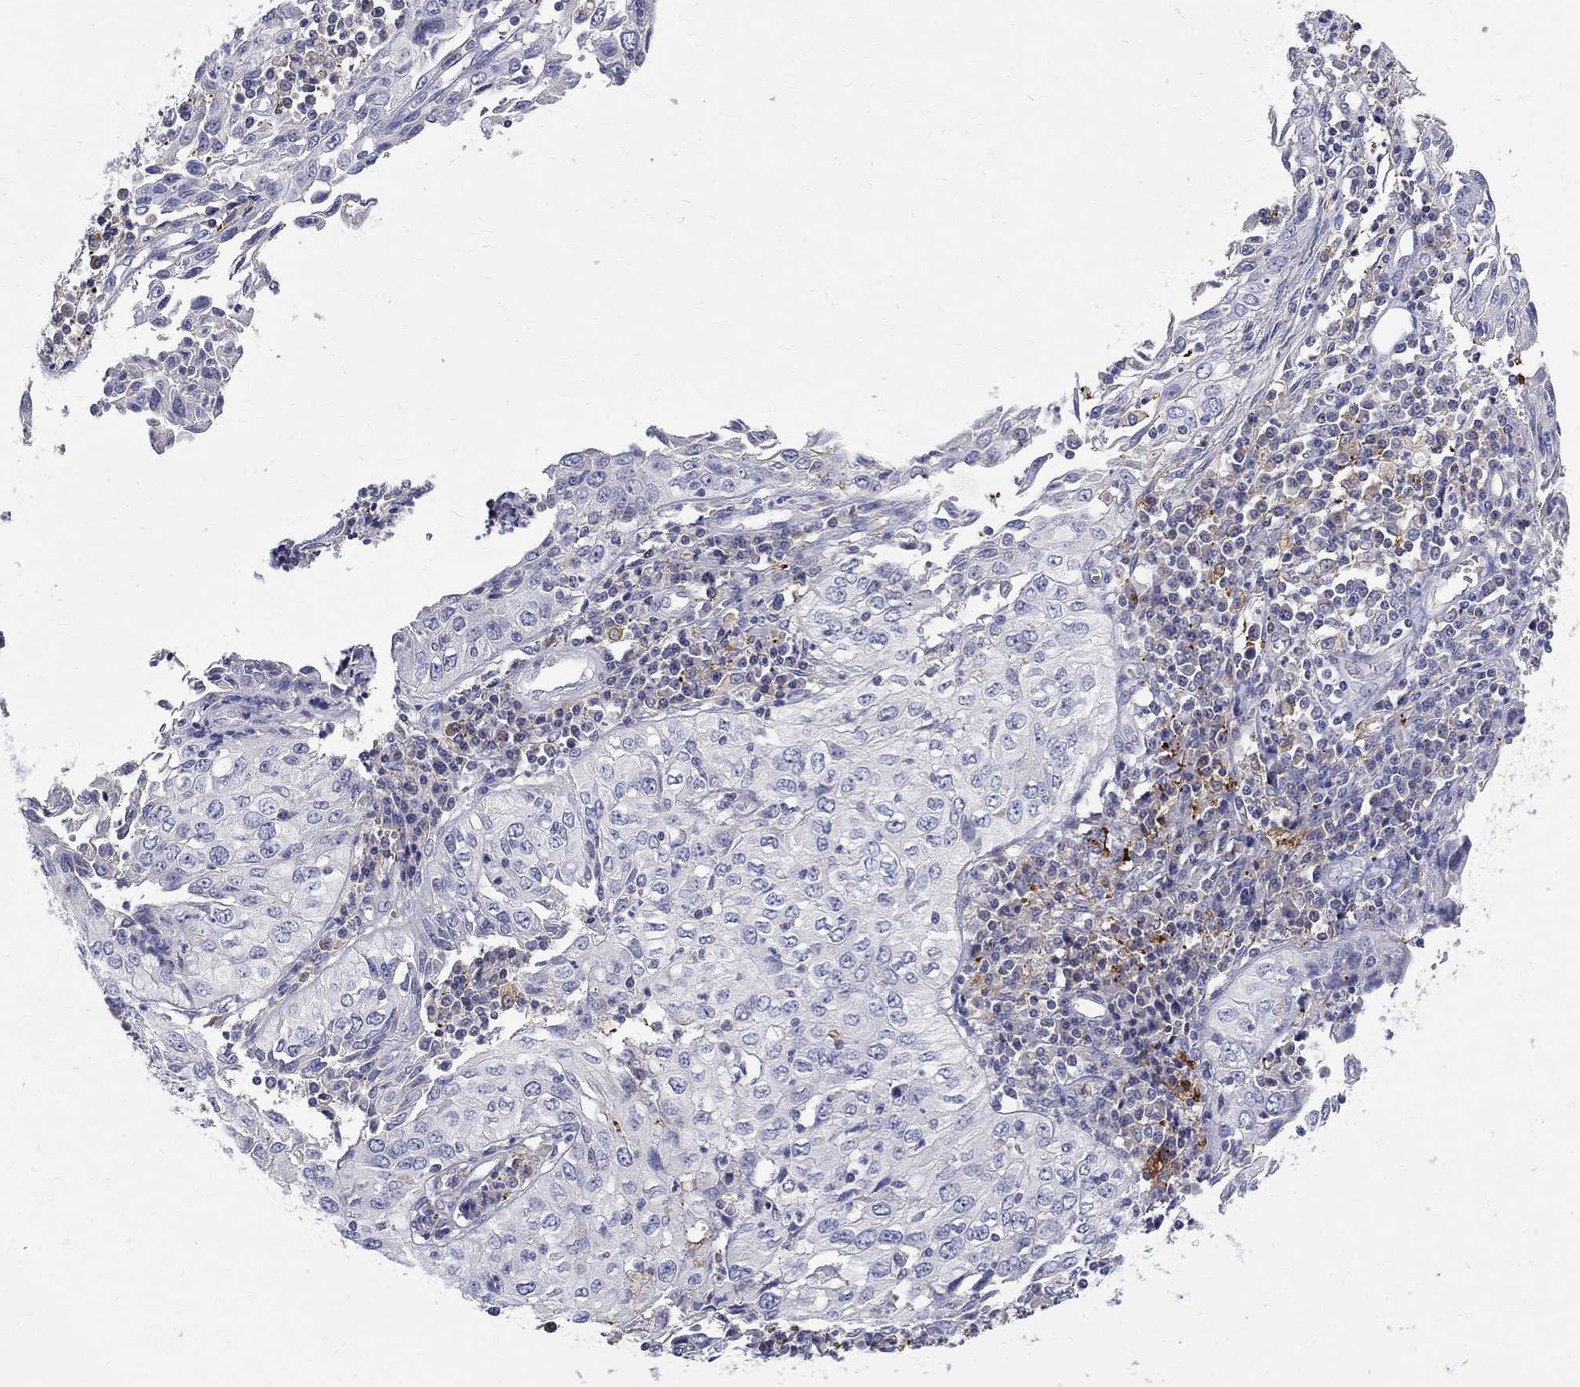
{"staining": {"intensity": "negative", "quantity": "none", "location": "none"}, "tissue": "cervical cancer", "cell_type": "Tumor cells", "image_type": "cancer", "snomed": [{"axis": "morphology", "description": "Squamous cell carcinoma, NOS"}, {"axis": "topography", "description": "Cervix"}], "caption": "The immunohistochemistry (IHC) photomicrograph has no significant staining in tumor cells of cervical cancer tissue.", "gene": "AGER", "patient": {"sex": "female", "age": 24}}